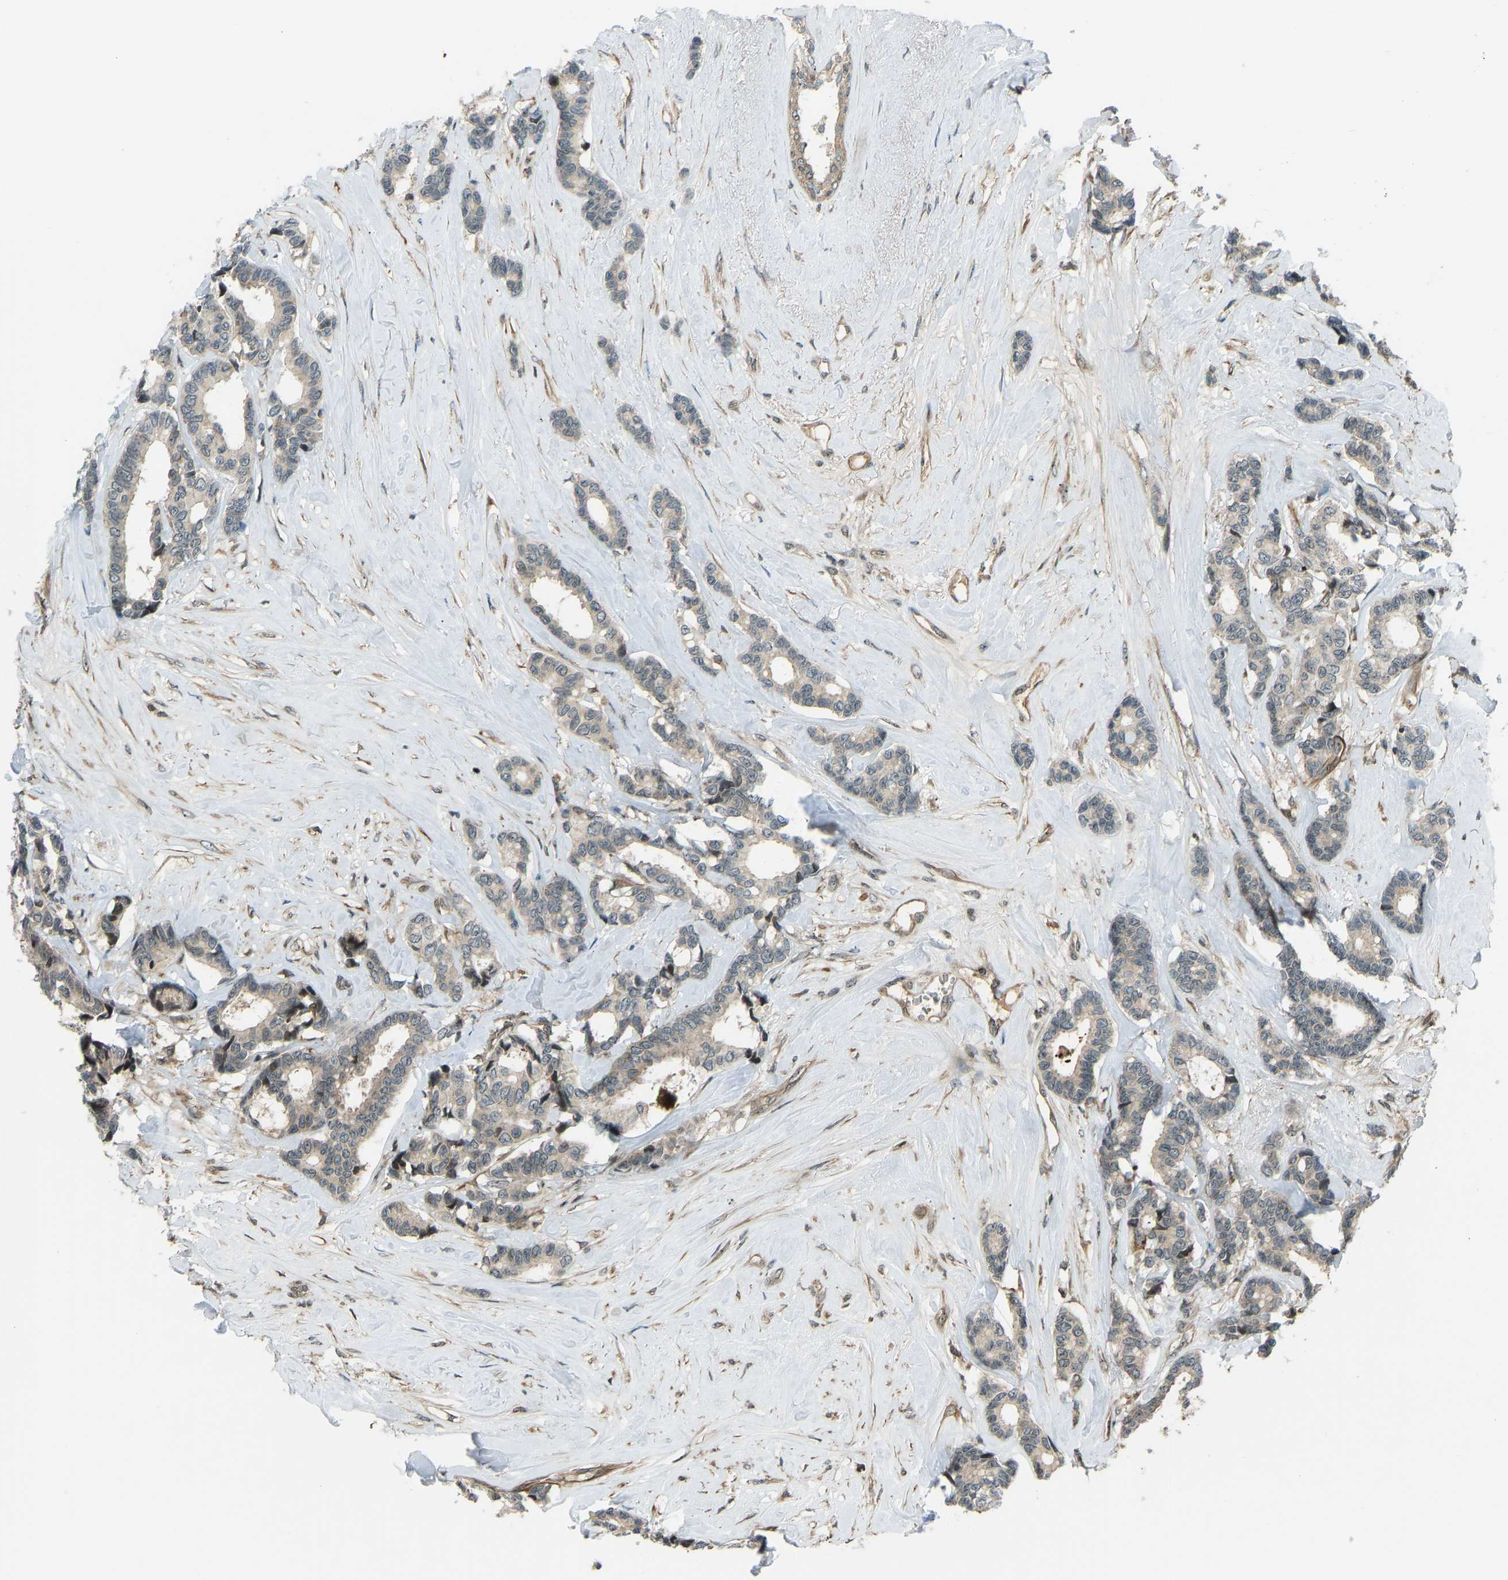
{"staining": {"intensity": "weak", "quantity": ">75%", "location": "cytoplasmic/membranous"}, "tissue": "breast cancer", "cell_type": "Tumor cells", "image_type": "cancer", "snomed": [{"axis": "morphology", "description": "Duct carcinoma"}, {"axis": "topography", "description": "Breast"}], "caption": "Immunohistochemistry photomicrograph of breast cancer stained for a protein (brown), which displays low levels of weak cytoplasmic/membranous expression in about >75% of tumor cells.", "gene": "SVOPL", "patient": {"sex": "female", "age": 87}}